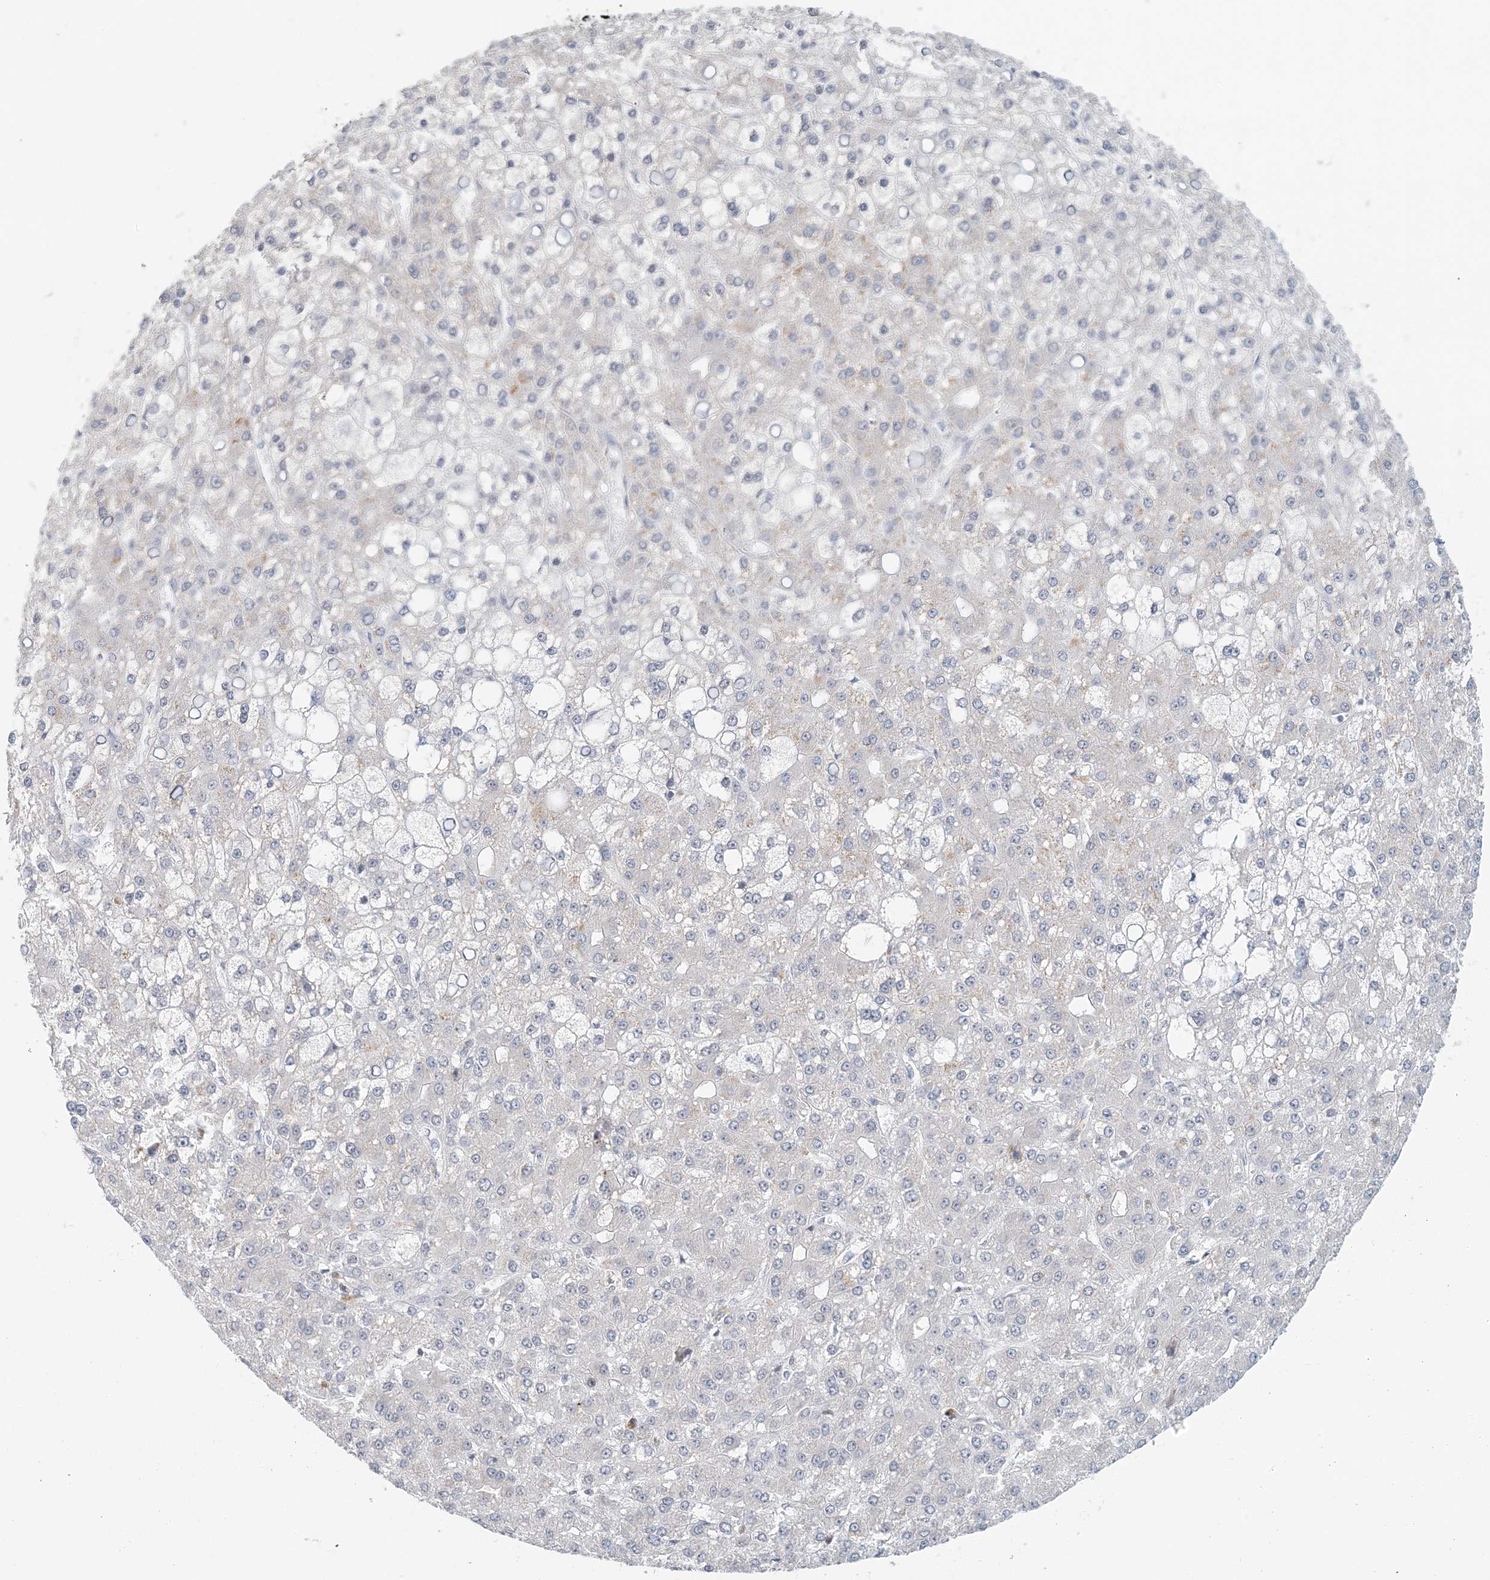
{"staining": {"intensity": "negative", "quantity": "none", "location": "none"}, "tissue": "liver cancer", "cell_type": "Tumor cells", "image_type": "cancer", "snomed": [{"axis": "morphology", "description": "Carcinoma, Hepatocellular, NOS"}, {"axis": "topography", "description": "Liver"}], "caption": "Image shows no significant protein expression in tumor cells of liver cancer (hepatocellular carcinoma).", "gene": "ATP13A2", "patient": {"sex": "male", "age": 67}}